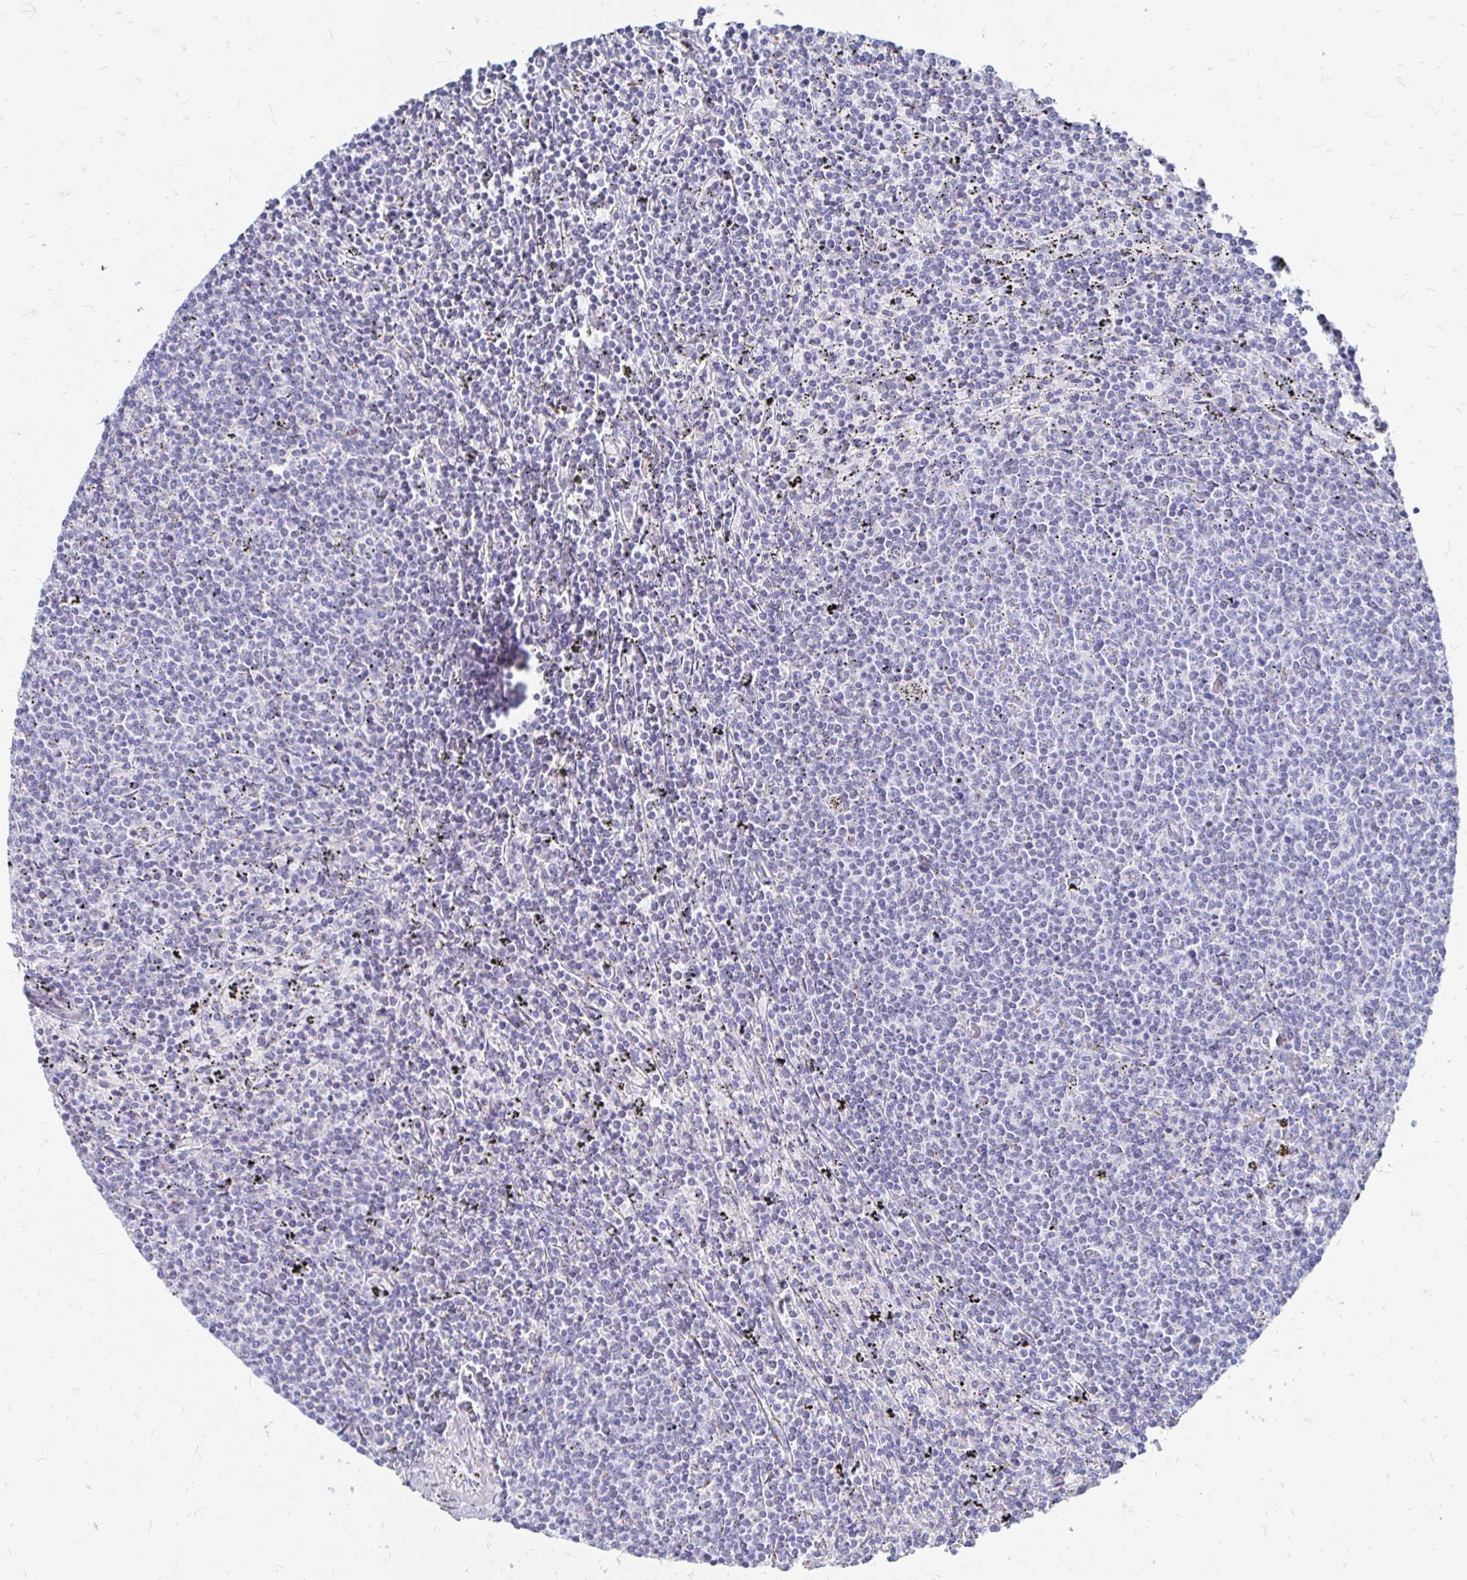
{"staining": {"intensity": "negative", "quantity": "none", "location": "none"}, "tissue": "lymphoma", "cell_type": "Tumor cells", "image_type": "cancer", "snomed": [{"axis": "morphology", "description": "Malignant lymphoma, non-Hodgkin's type, Low grade"}, {"axis": "topography", "description": "Spleen"}], "caption": "High power microscopy image of an immunohistochemistry (IHC) photomicrograph of lymphoma, revealing no significant positivity in tumor cells.", "gene": "PAGE4", "patient": {"sex": "female", "age": 50}}